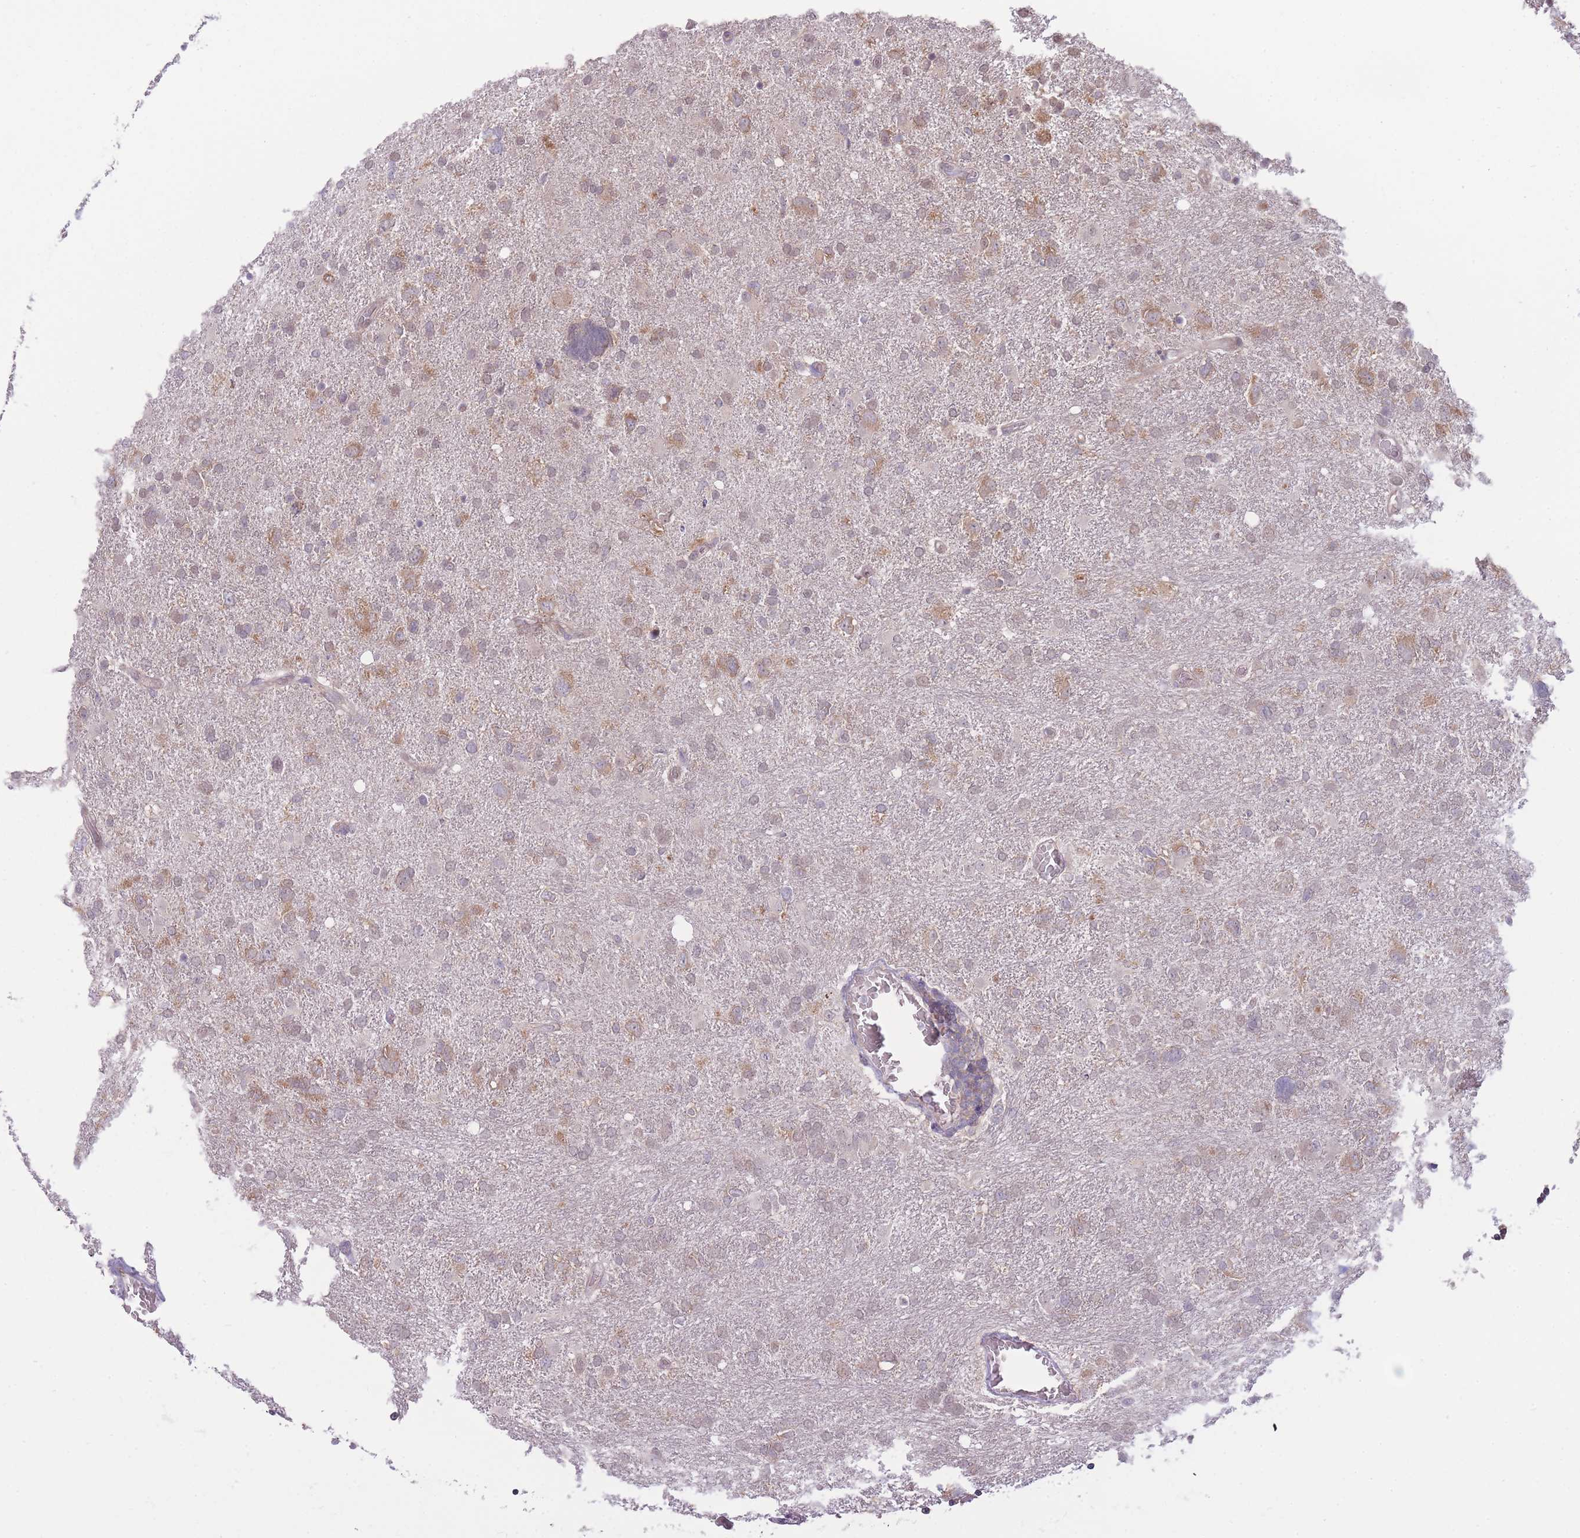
{"staining": {"intensity": "moderate", "quantity": "25%-75%", "location": "cytoplasmic/membranous"}, "tissue": "glioma", "cell_type": "Tumor cells", "image_type": "cancer", "snomed": [{"axis": "morphology", "description": "Glioma, malignant, High grade"}, {"axis": "topography", "description": "Brain"}], "caption": "Moderate cytoplasmic/membranous staining for a protein is present in approximately 25%-75% of tumor cells of malignant glioma (high-grade) using immunohistochemistry.", "gene": "CCT6B", "patient": {"sex": "male", "age": 61}}